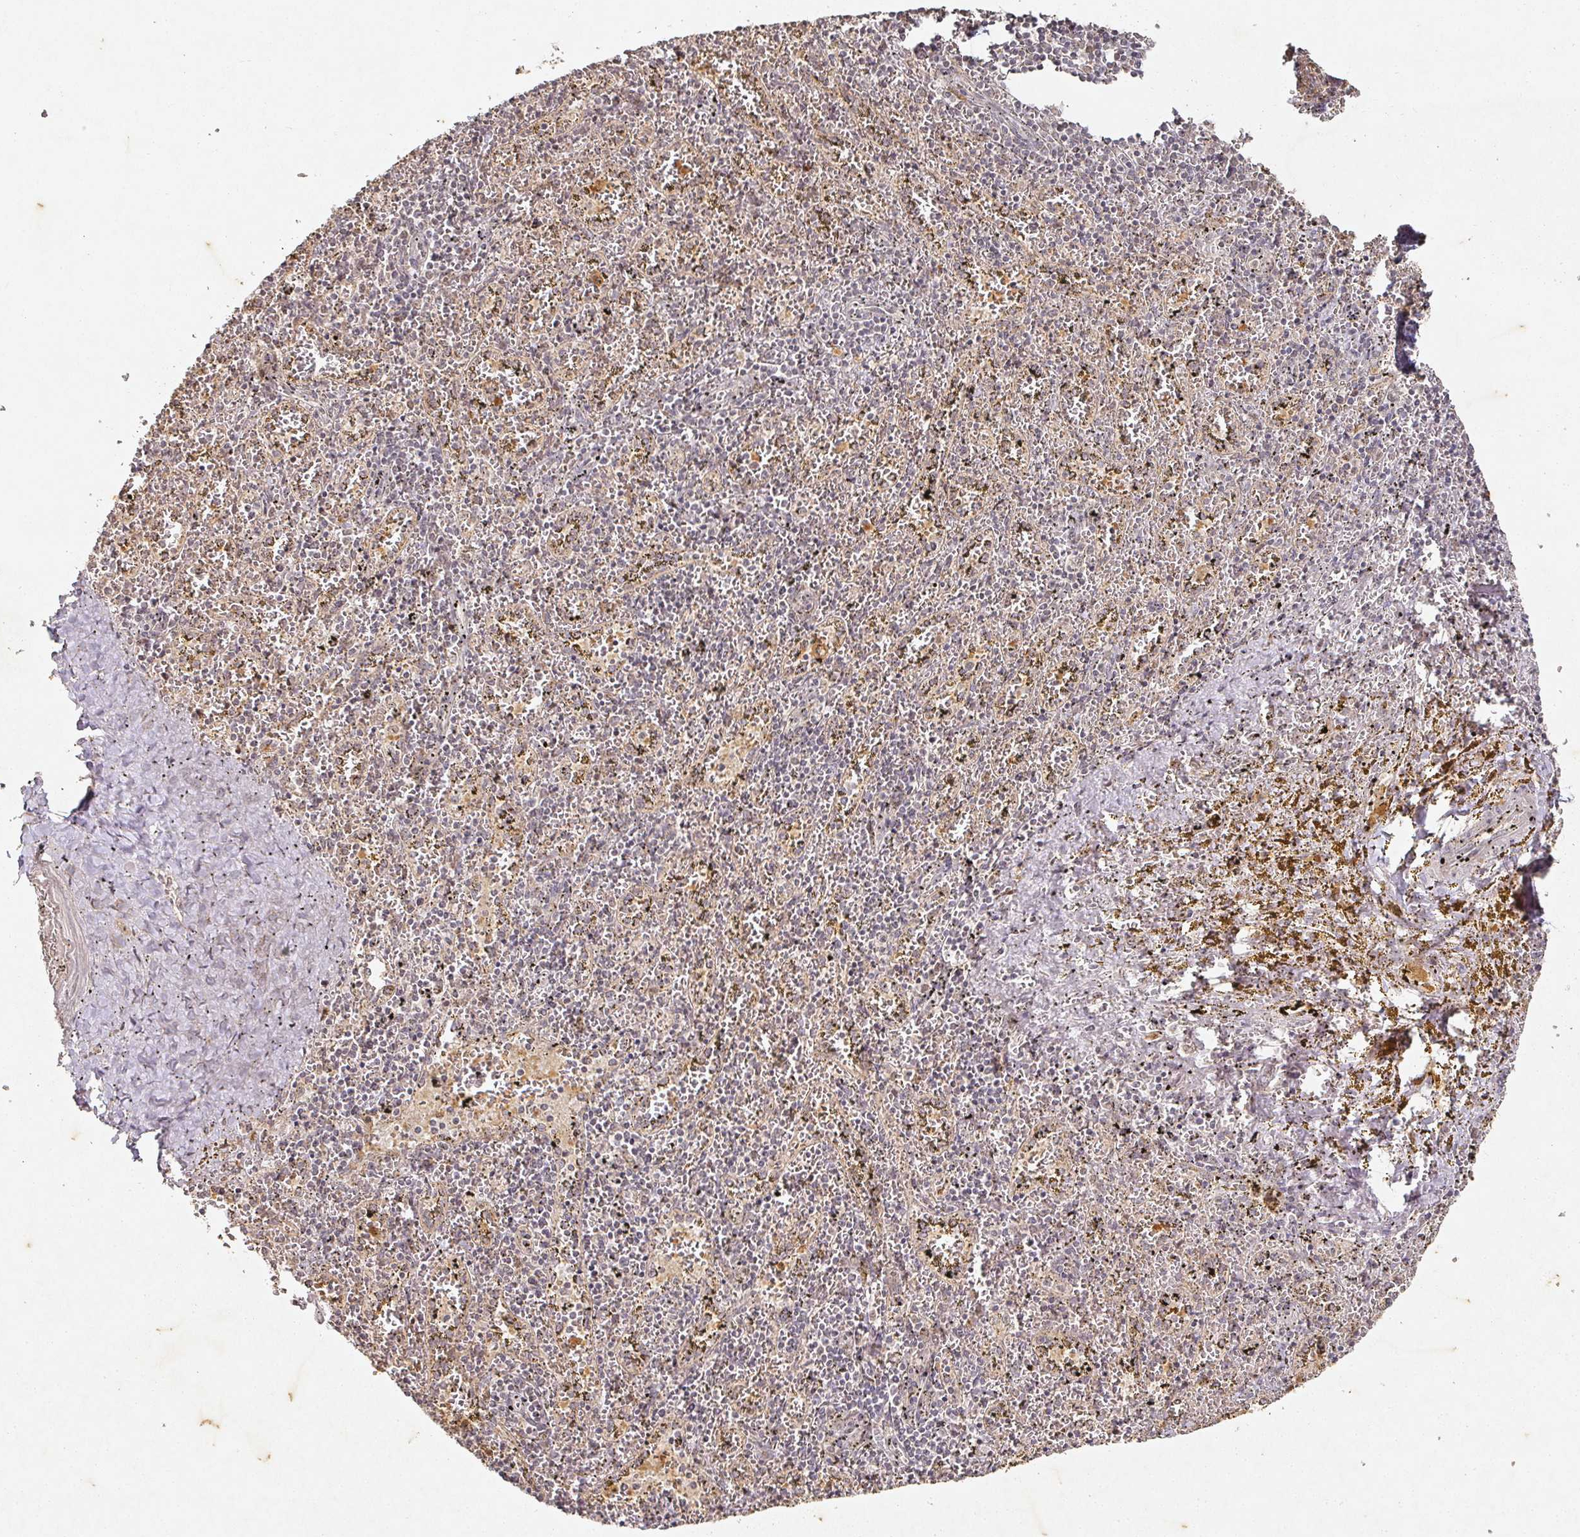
{"staining": {"intensity": "negative", "quantity": "none", "location": "none"}, "tissue": "spleen", "cell_type": "Cells in red pulp", "image_type": "normal", "snomed": [{"axis": "morphology", "description": "Normal tissue, NOS"}, {"axis": "topography", "description": "Spleen"}], "caption": "Immunohistochemical staining of unremarkable spleen displays no significant positivity in cells in red pulp. (Brightfield microscopy of DAB (3,3'-diaminobenzidine) IHC at high magnification).", "gene": "CAPN5", "patient": {"sex": "male", "age": 11}}